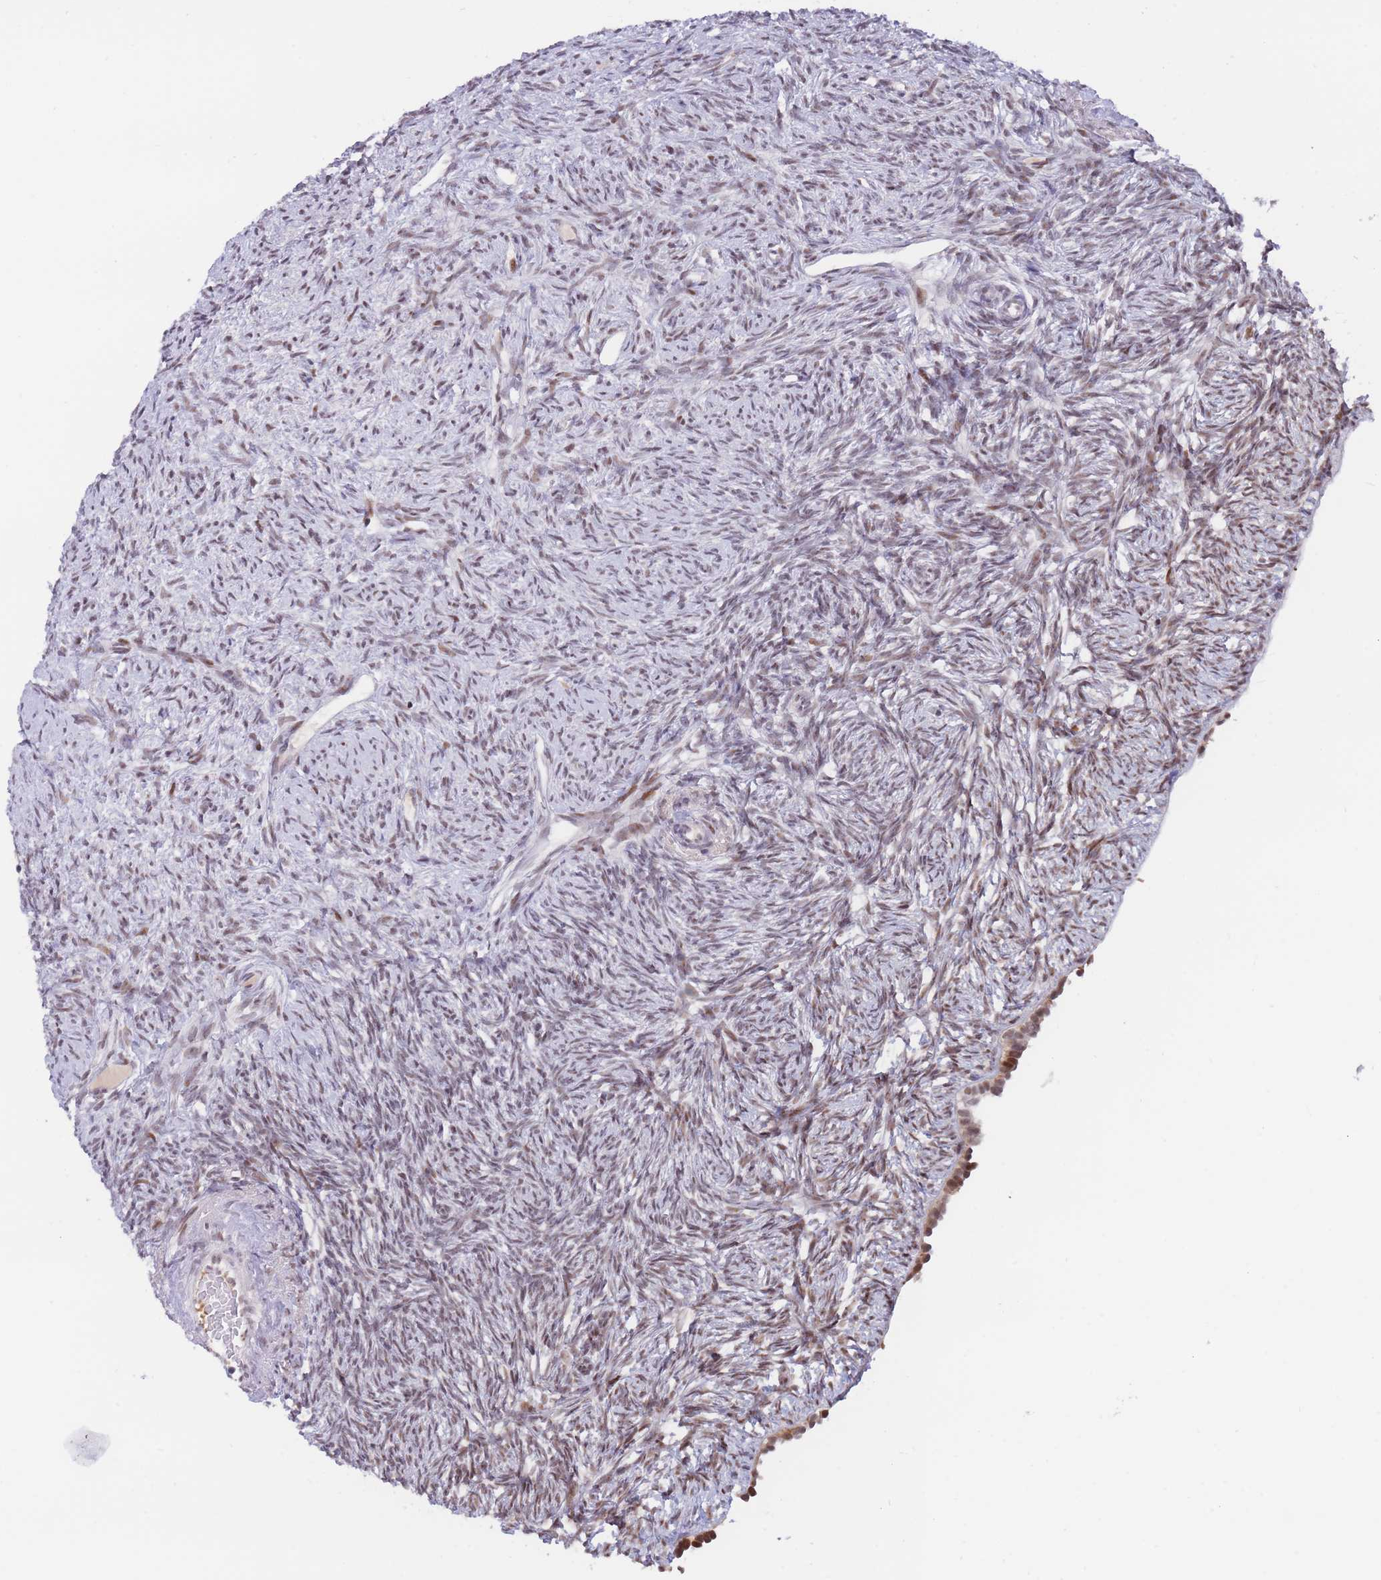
{"staining": {"intensity": "moderate", "quantity": ">75%", "location": "nuclear"}, "tissue": "ovary", "cell_type": "Ovarian stroma cells", "image_type": "normal", "snomed": [{"axis": "morphology", "description": "Normal tissue, NOS"}, {"axis": "topography", "description": "Ovary"}], "caption": "Immunohistochemical staining of normal human ovary reveals >75% levels of moderate nuclear protein expression in approximately >75% of ovarian stroma cells. Nuclei are stained in blue.", "gene": "TARBP2", "patient": {"sex": "female", "age": 51}}